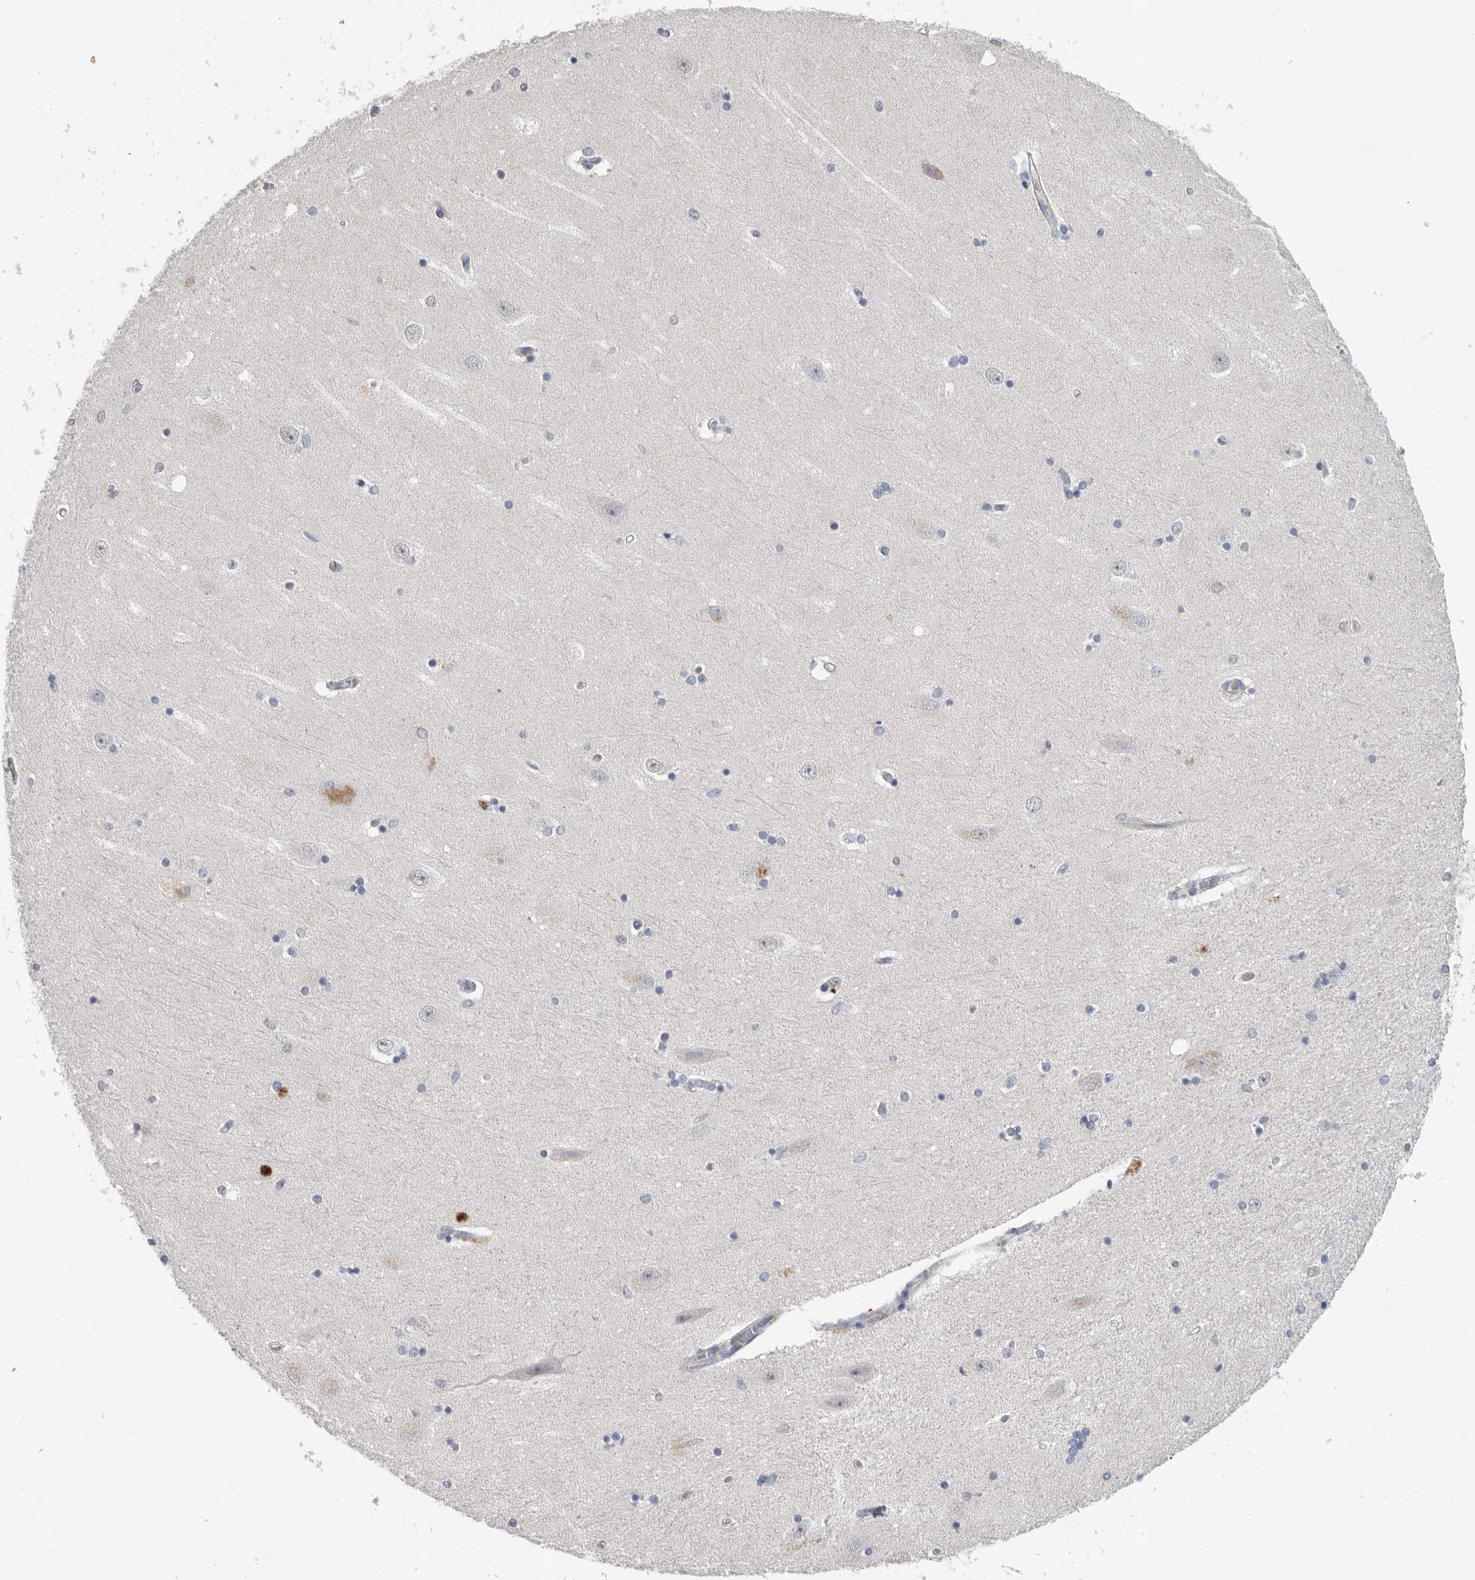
{"staining": {"intensity": "moderate", "quantity": "<25%", "location": "cytoplasmic/membranous"}, "tissue": "hippocampus", "cell_type": "Glial cells", "image_type": "normal", "snomed": [{"axis": "morphology", "description": "Normal tissue, NOS"}, {"axis": "topography", "description": "Hippocampus"}], "caption": "This histopathology image displays unremarkable hippocampus stained with immunohistochemistry (IHC) to label a protein in brown. The cytoplasmic/membranous of glial cells show moderate positivity for the protein. Nuclei are counter-stained blue.", "gene": "REG4", "patient": {"sex": "female", "age": 54}}